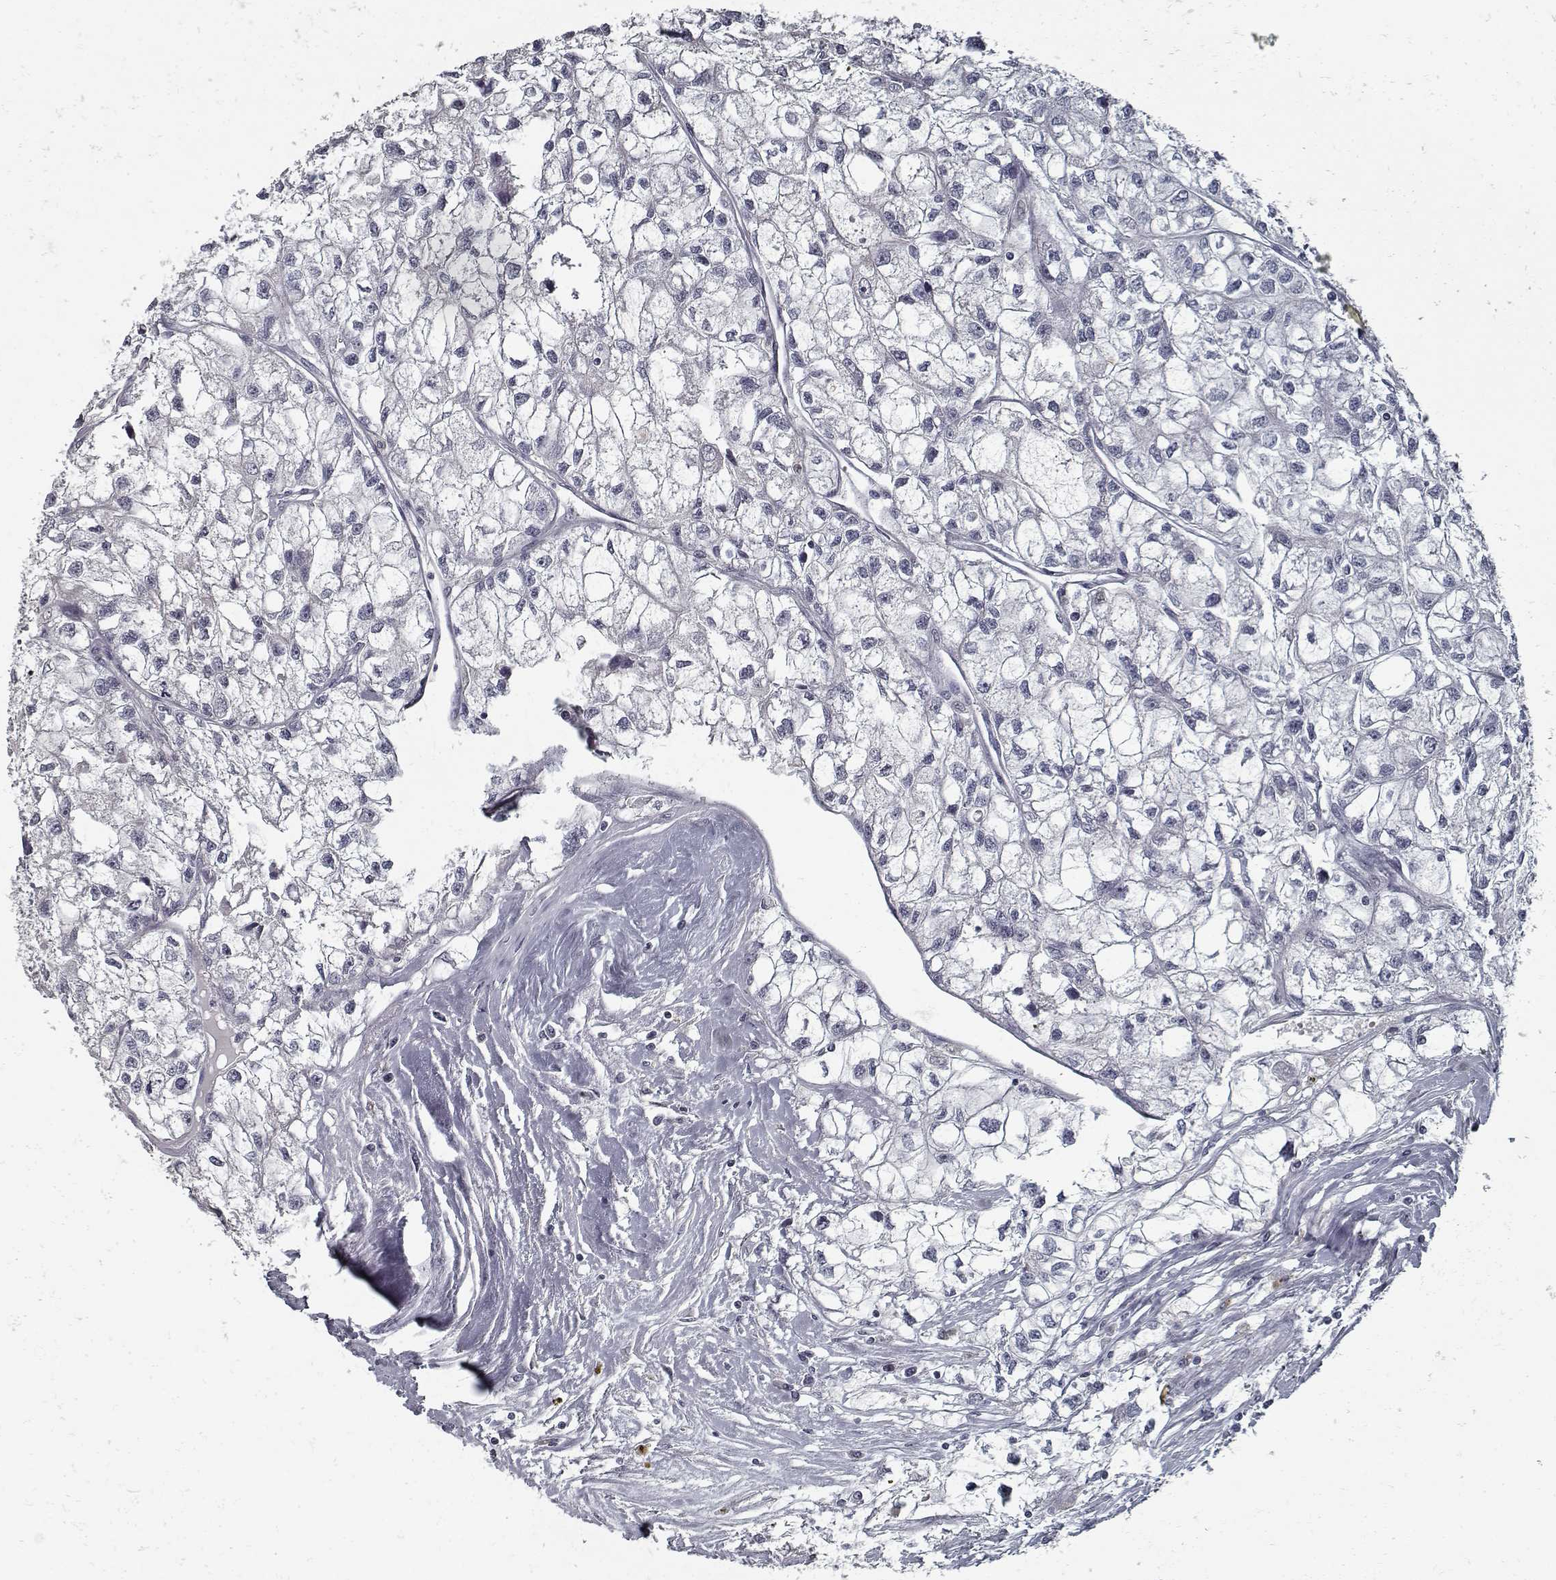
{"staining": {"intensity": "negative", "quantity": "none", "location": "none"}, "tissue": "renal cancer", "cell_type": "Tumor cells", "image_type": "cancer", "snomed": [{"axis": "morphology", "description": "Adenocarcinoma, NOS"}, {"axis": "topography", "description": "Kidney"}], "caption": "DAB immunohistochemical staining of human renal cancer (adenocarcinoma) exhibits no significant positivity in tumor cells.", "gene": "GAD2", "patient": {"sex": "male", "age": 56}}